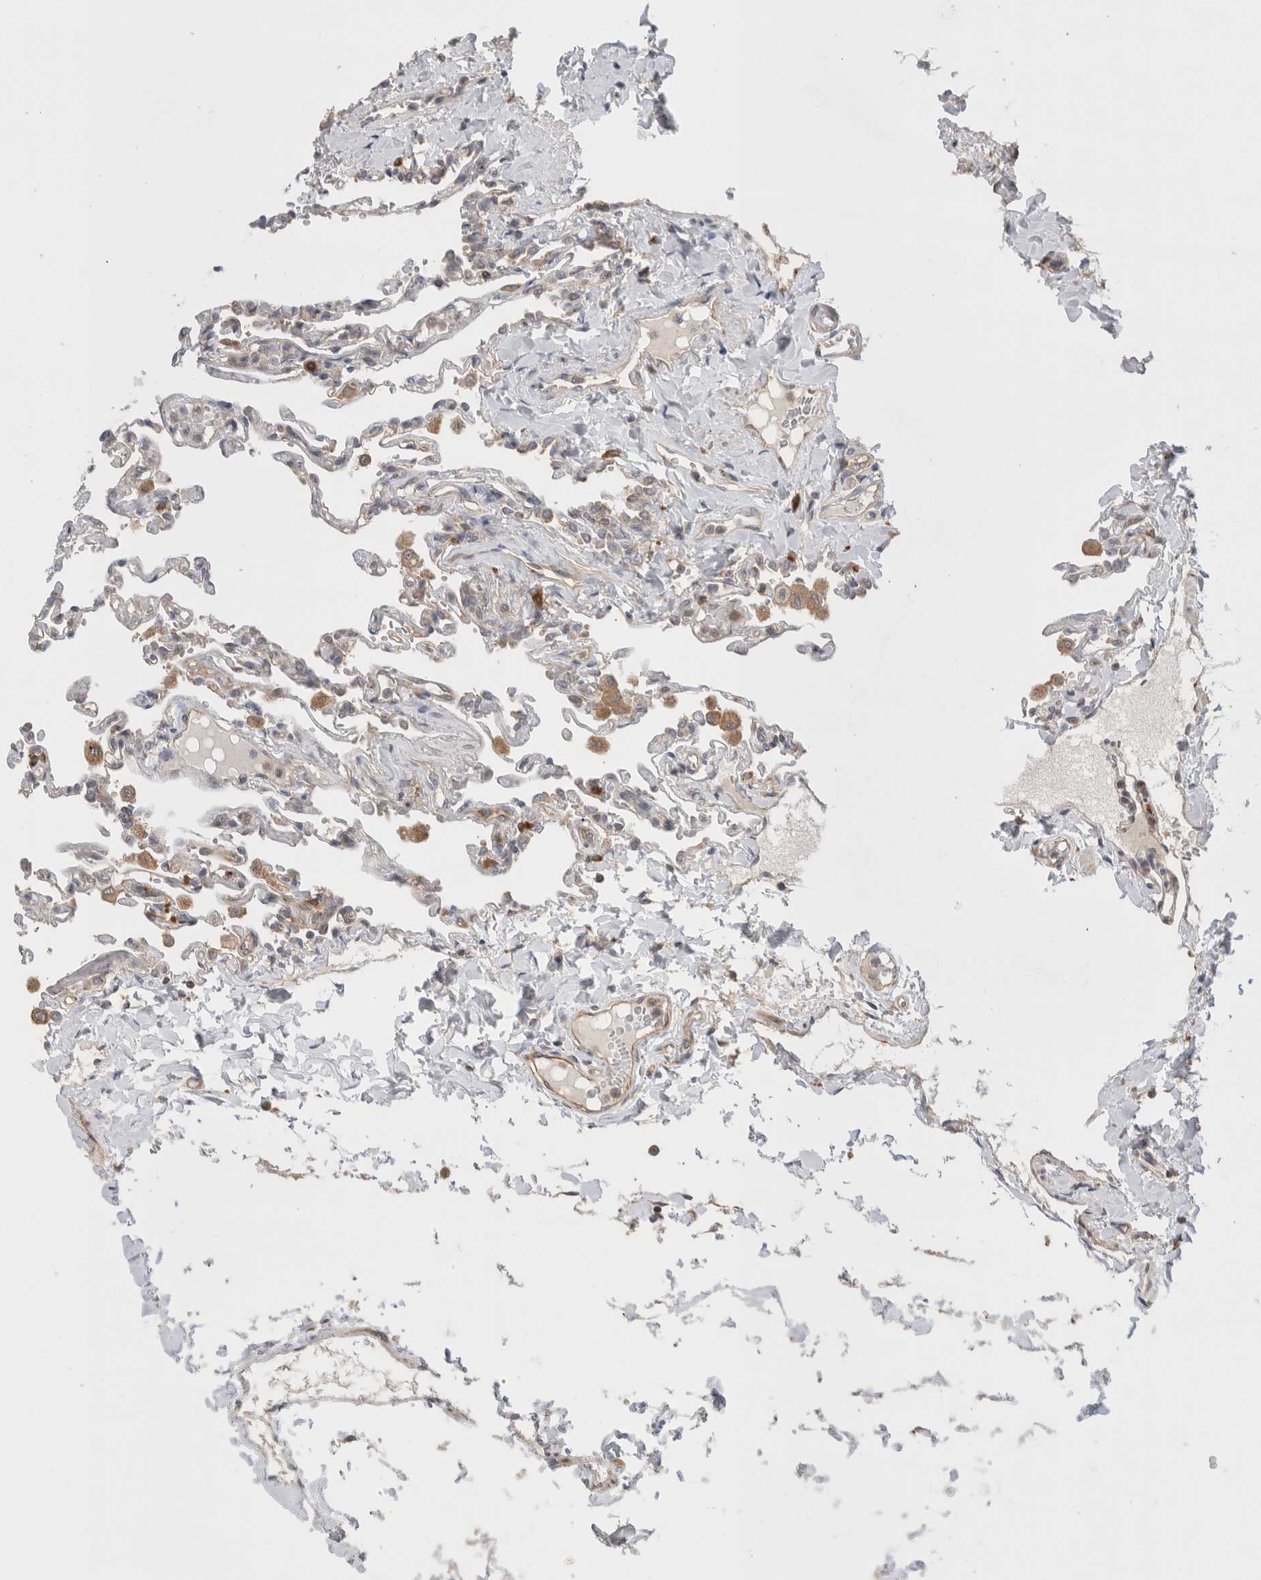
{"staining": {"intensity": "weak", "quantity": ">75%", "location": "cytoplasmic/membranous"}, "tissue": "lung", "cell_type": "Alveolar cells", "image_type": "normal", "snomed": [{"axis": "morphology", "description": "Normal tissue, NOS"}, {"axis": "topography", "description": "Lung"}], "caption": "A high-resolution image shows immunohistochemistry (IHC) staining of unremarkable lung, which exhibits weak cytoplasmic/membranous staining in approximately >75% of alveolar cells.", "gene": "VPS28", "patient": {"sex": "male", "age": 21}}